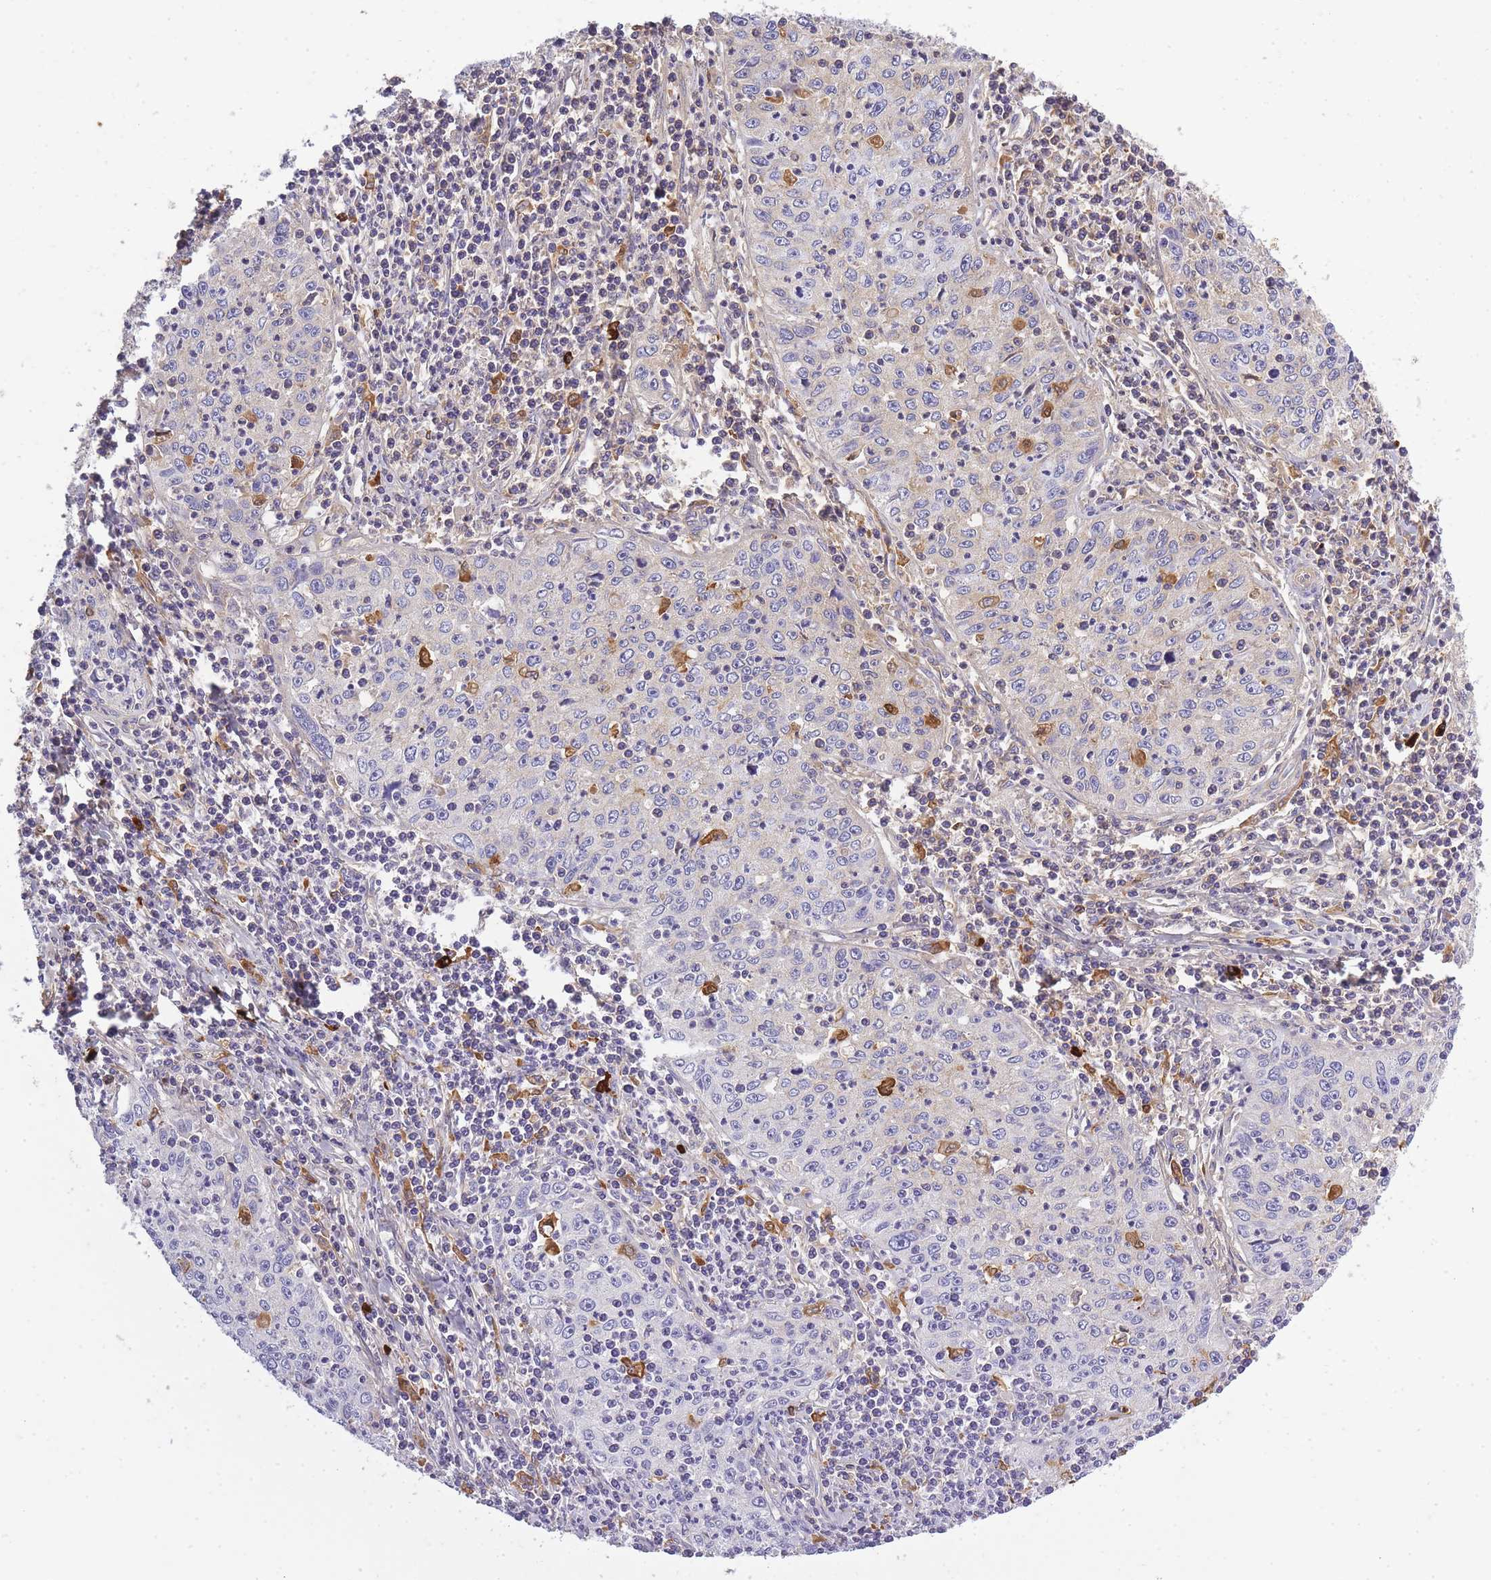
{"staining": {"intensity": "weak", "quantity": "<25%", "location": "cytoplasmic/membranous"}, "tissue": "cervical cancer", "cell_type": "Tumor cells", "image_type": "cancer", "snomed": [{"axis": "morphology", "description": "Squamous cell carcinoma, NOS"}, {"axis": "topography", "description": "Cervix"}], "caption": "The image demonstrates no staining of tumor cells in squamous cell carcinoma (cervical). Nuclei are stained in blue.", "gene": "IGKV1D-42", "patient": {"sex": "female", "age": 30}}